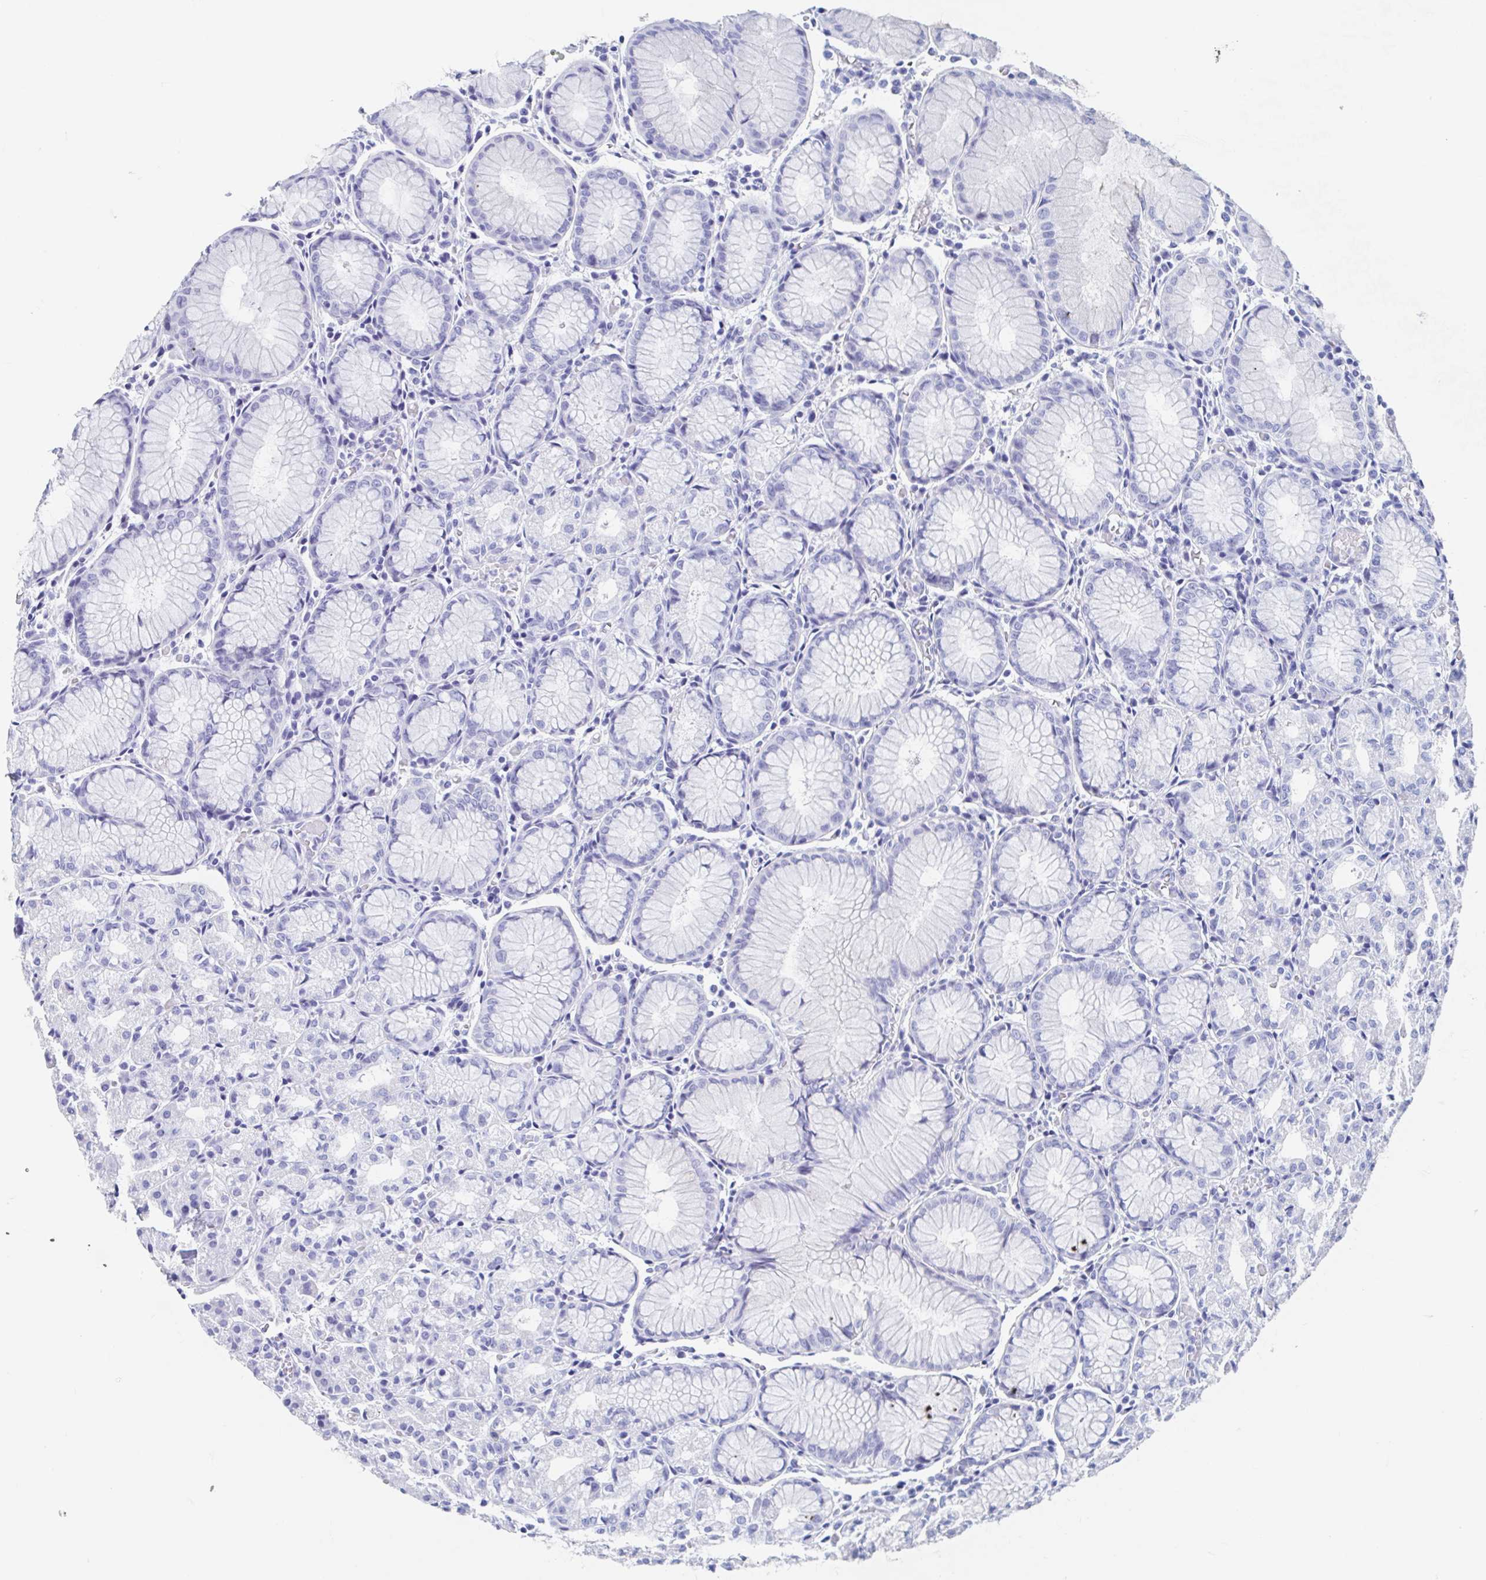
{"staining": {"intensity": "negative", "quantity": "none", "location": "none"}, "tissue": "stomach", "cell_type": "Glandular cells", "image_type": "normal", "snomed": [{"axis": "morphology", "description": "Normal tissue, NOS"}, {"axis": "topography", "description": "Stomach"}], "caption": "Protein analysis of benign stomach demonstrates no significant positivity in glandular cells. (IHC, brightfield microscopy, high magnification).", "gene": "C10orf53", "patient": {"sex": "female", "age": 57}}